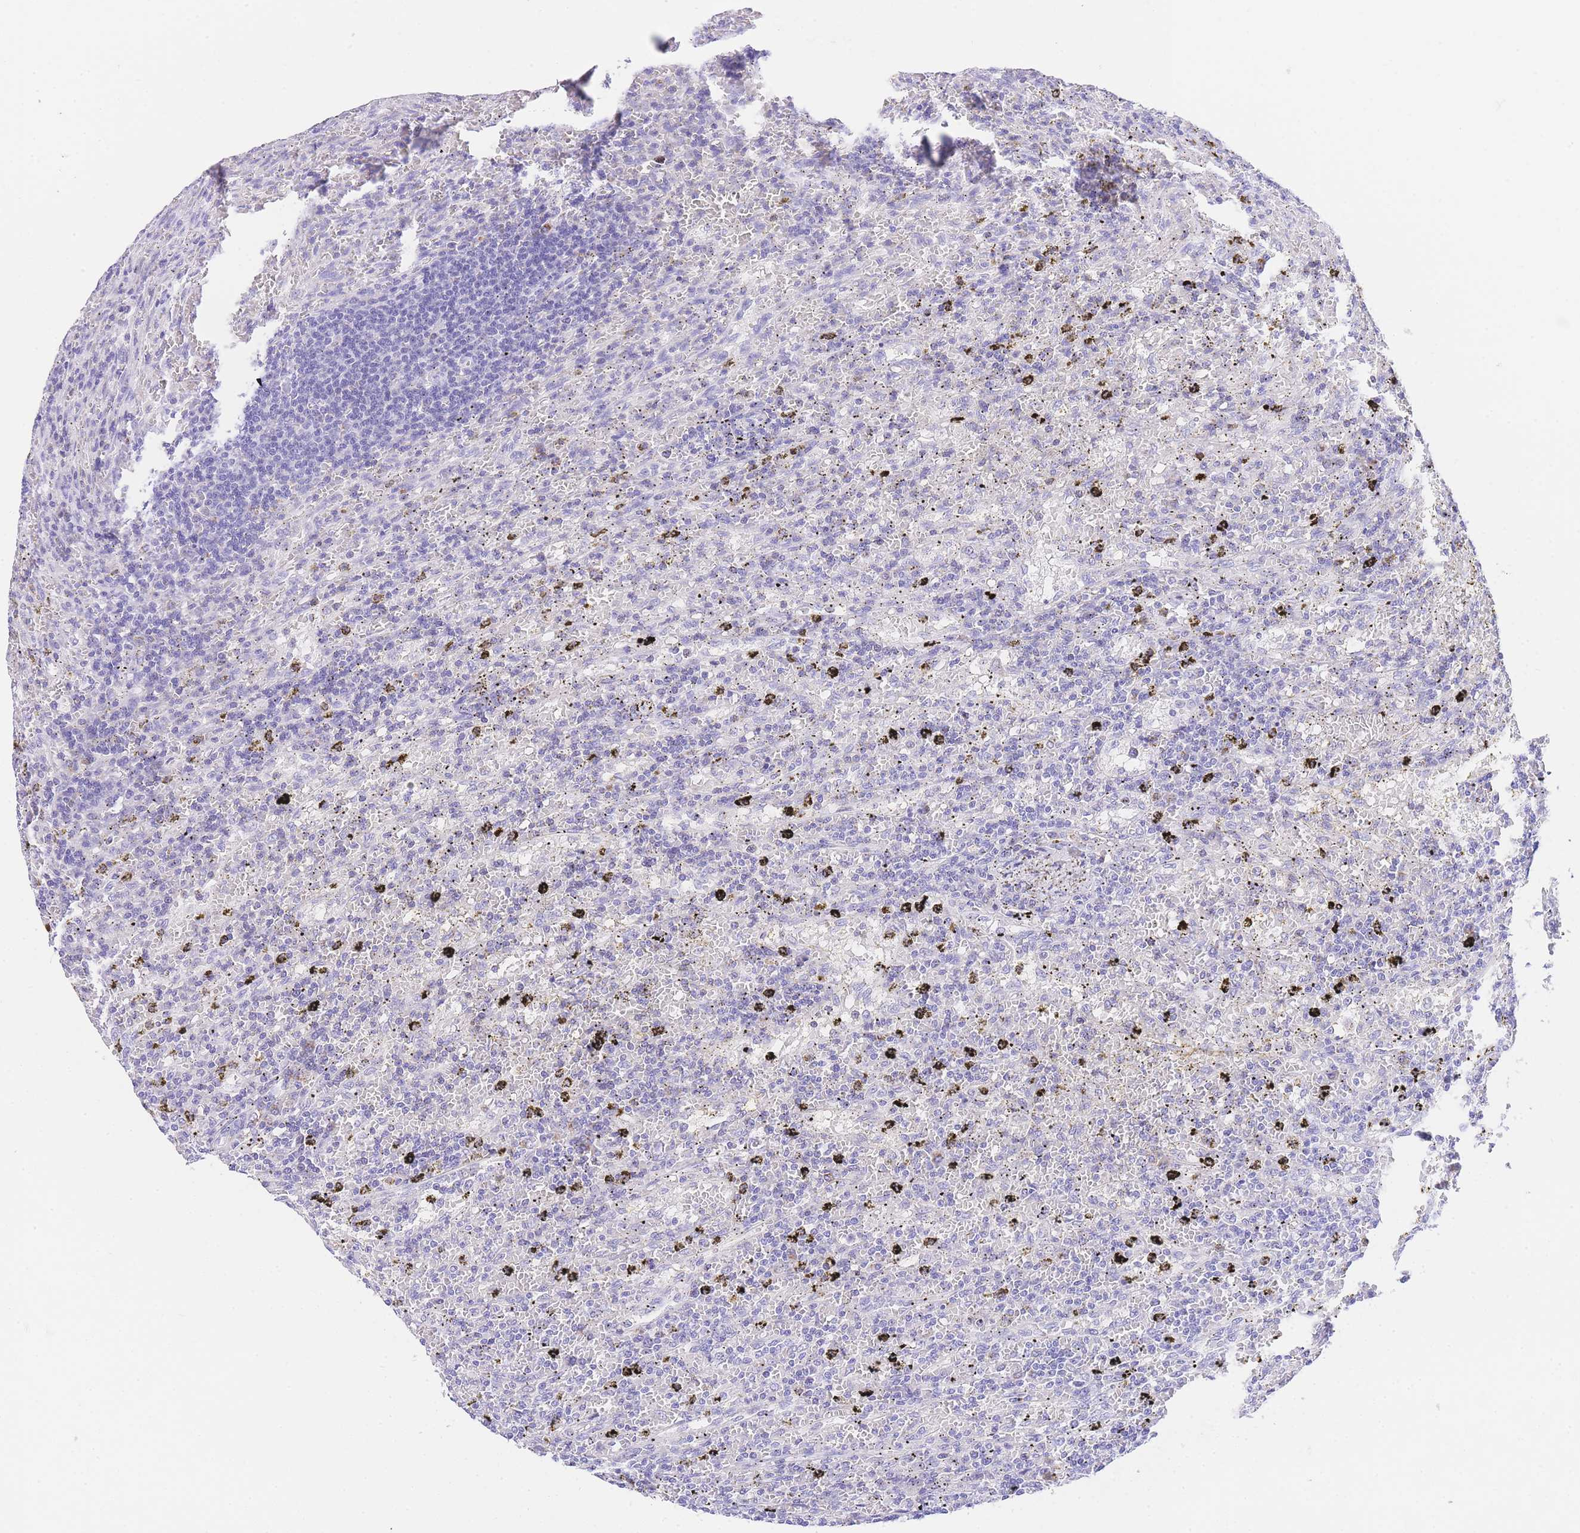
{"staining": {"intensity": "negative", "quantity": "none", "location": "none"}, "tissue": "lymphoma", "cell_type": "Tumor cells", "image_type": "cancer", "snomed": [{"axis": "morphology", "description": "Malignant lymphoma, non-Hodgkin's type, Low grade"}, {"axis": "topography", "description": "Spleen"}], "caption": "This is an IHC photomicrograph of human lymphoma. There is no staining in tumor cells.", "gene": "NKD2", "patient": {"sex": "male", "age": 76}}